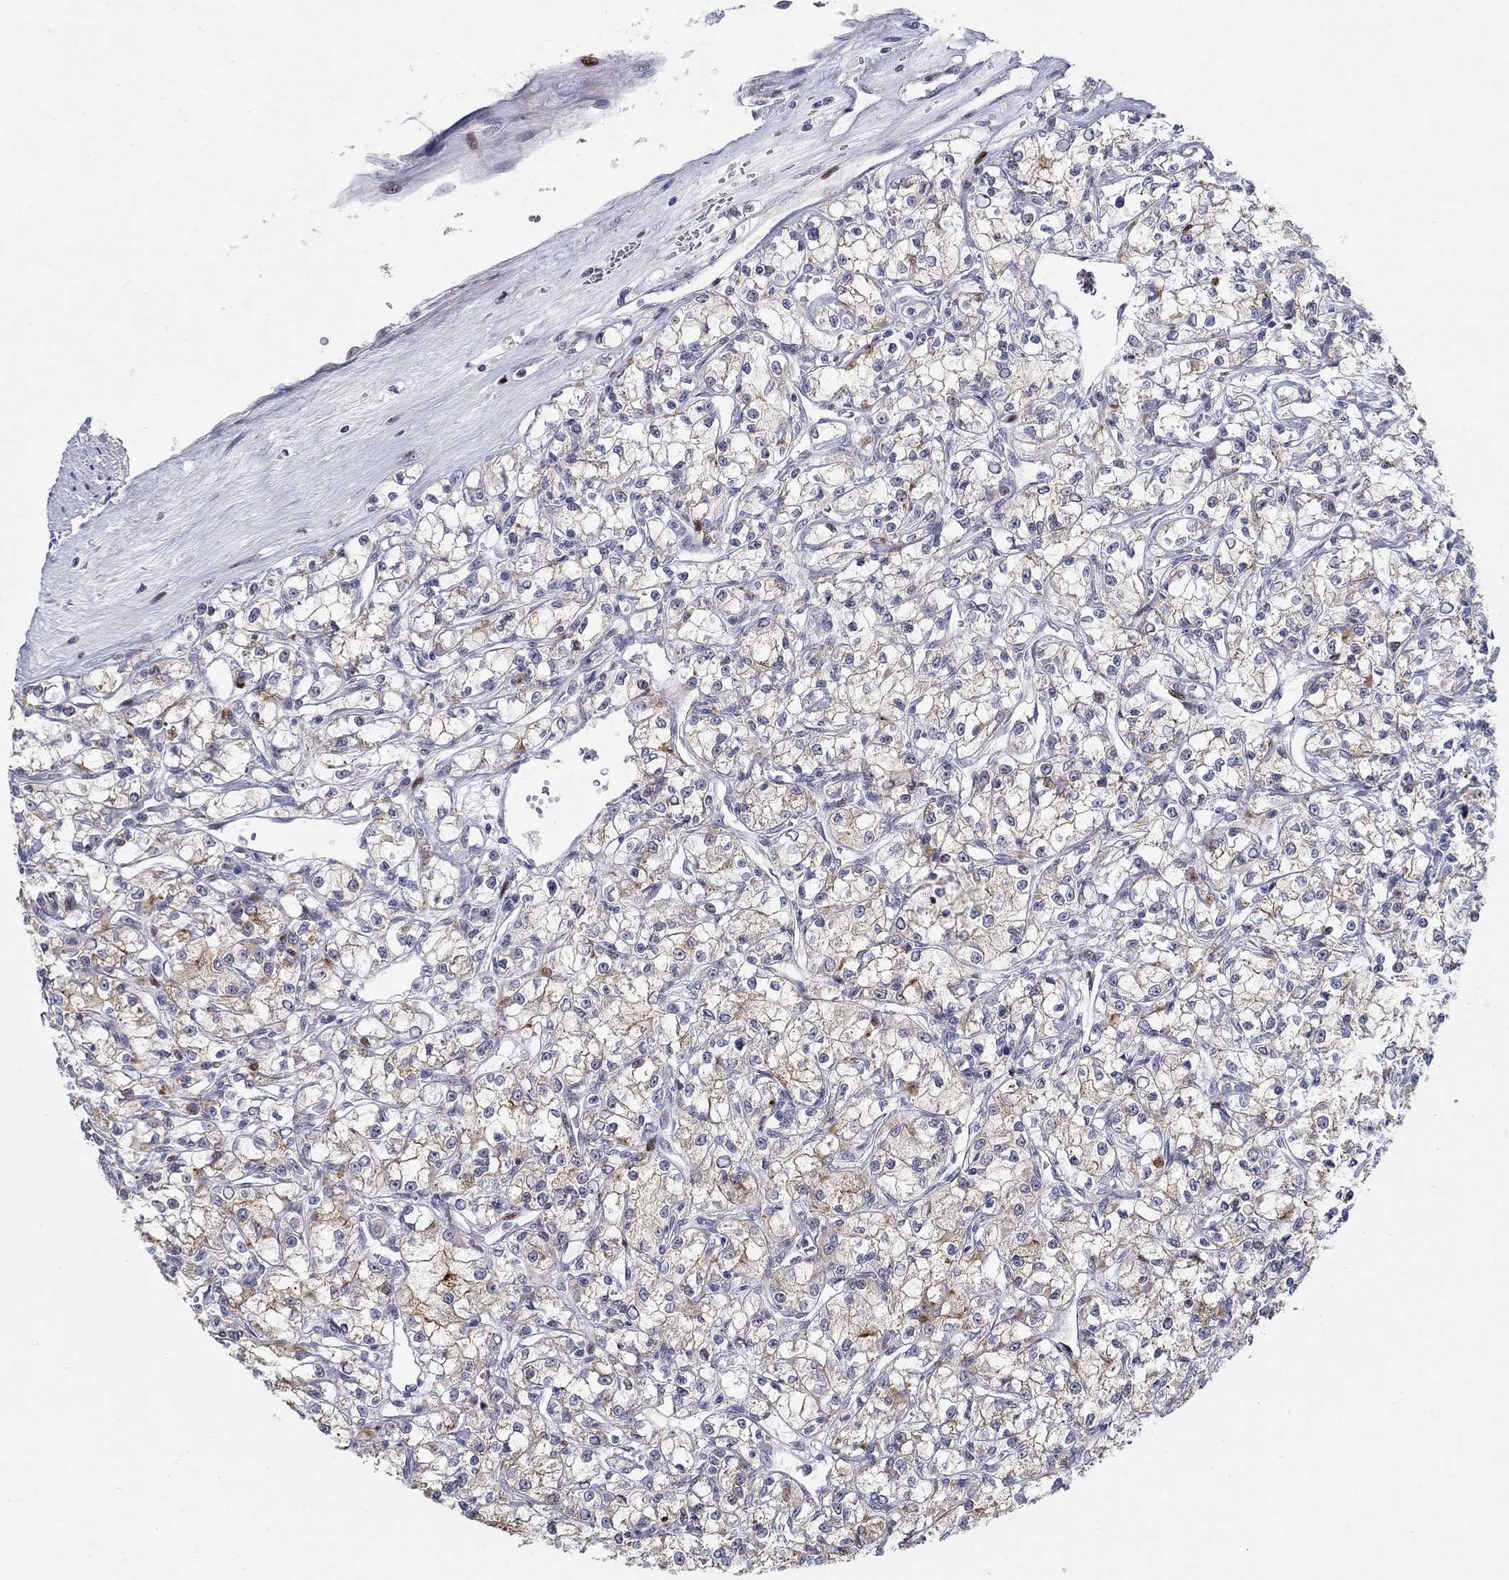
{"staining": {"intensity": "moderate", "quantity": "25%-75%", "location": "cytoplasmic/membranous"}, "tissue": "renal cancer", "cell_type": "Tumor cells", "image_type": "cancer", "snomed": [{"axis": "morphology", "description": "Adenocarcinoma, NOS"}, {"axis": "topography", "description": "Kidney"}], "caption": "Immunohistochemistry (IHC) of renal adenocarcinoma exhibits medium levels of moderate cytoplasmic/membranous positivity in about 25%-75% of tumor cells.", "gene": "RAPGEF5", "patient": {"sex": "female", "age": 59}}